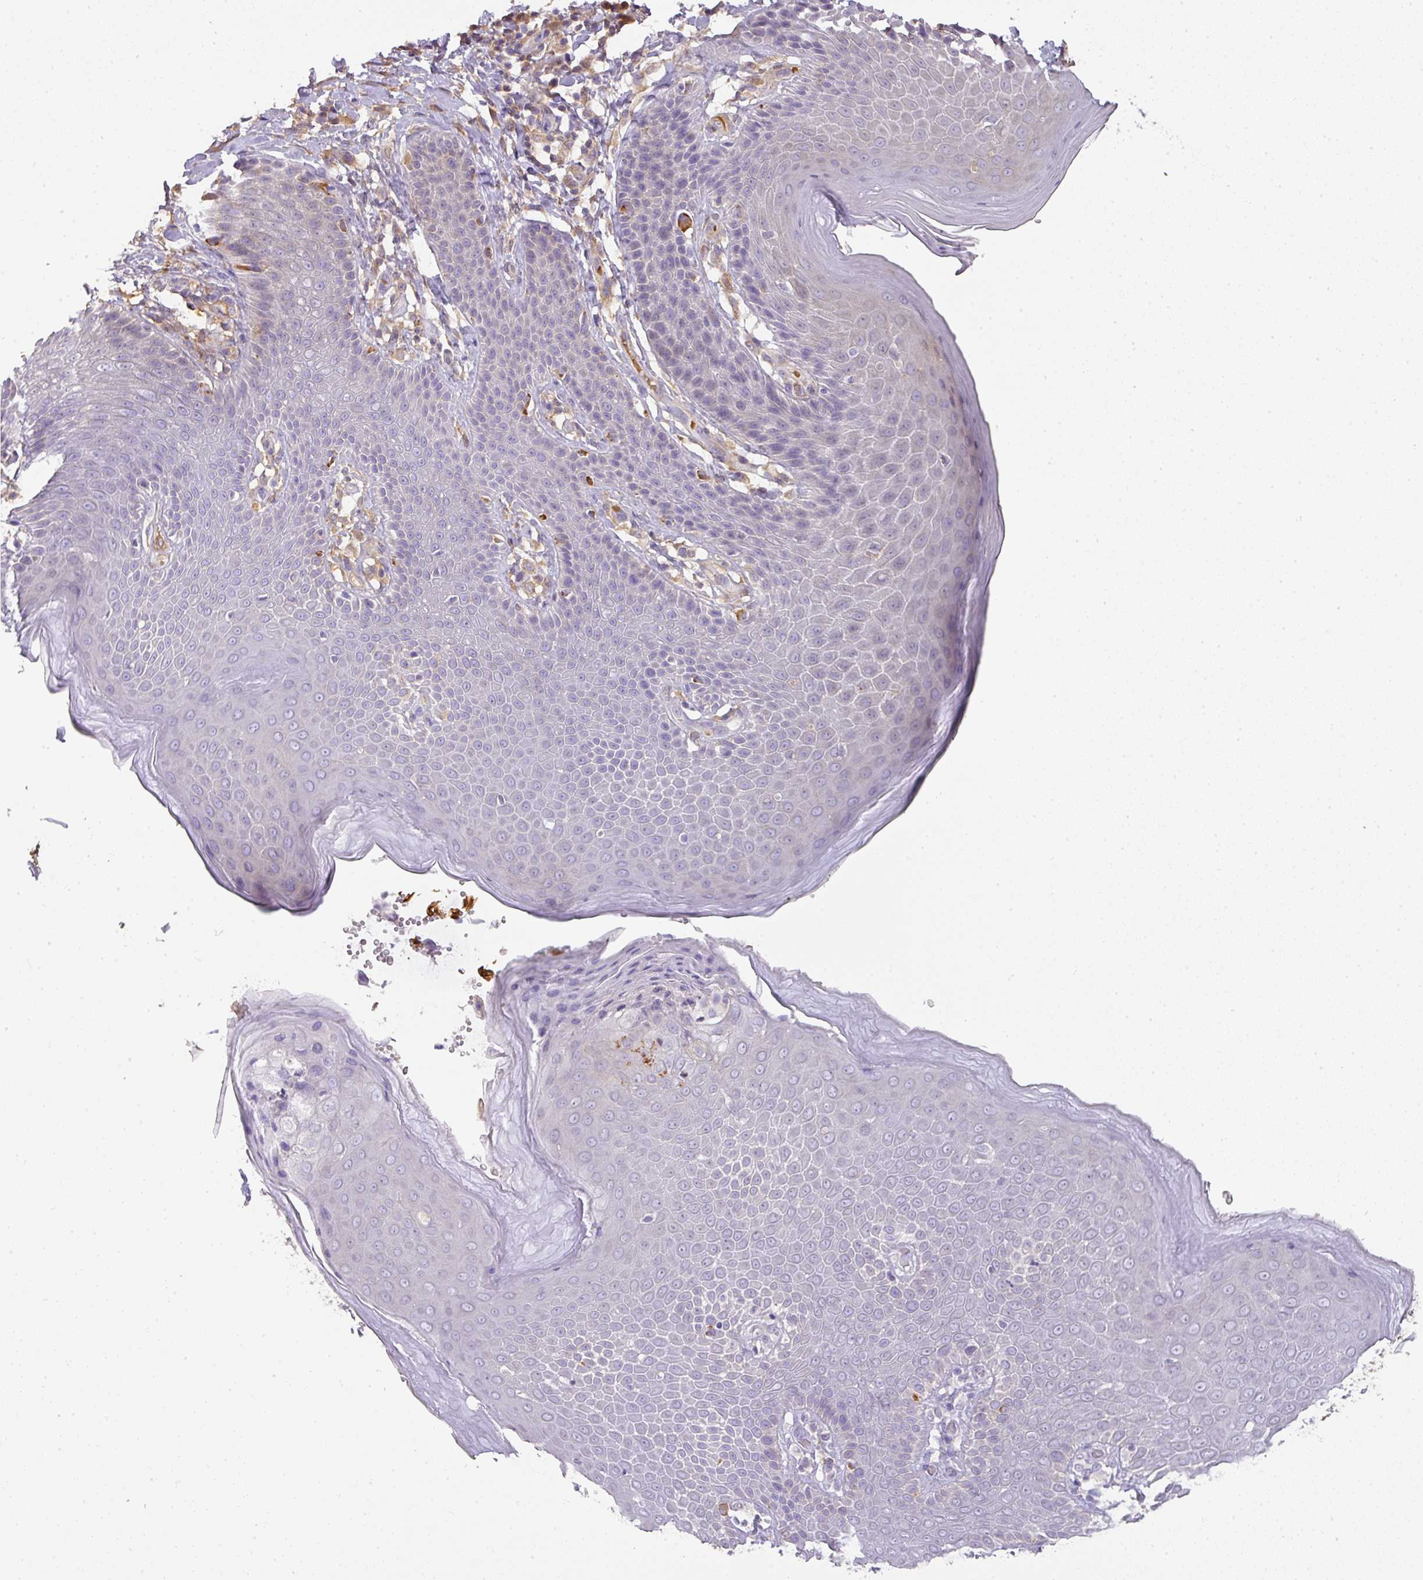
{"staining": {"intensity": "weak", "quantity": "25%-75%", "location": "cytoplasmic/membranous"}, "tissue": "skin", "cell_type": "Epidermal cells", "image_type": "normal", "snomed": [{"axis": "morphology", "description": "Normal tissue, NOS"}, {"axis": "topography", "description": "Peripheral nerve tissue"}], "caption": "Human skin stained with a brown dye exhibits weak cytoplasmic/membranous positive positivity in approximately 25%-75% of epidermal cells.", "gene": "CCZ1B", "patient": {"sex": "male", "age": 51}}